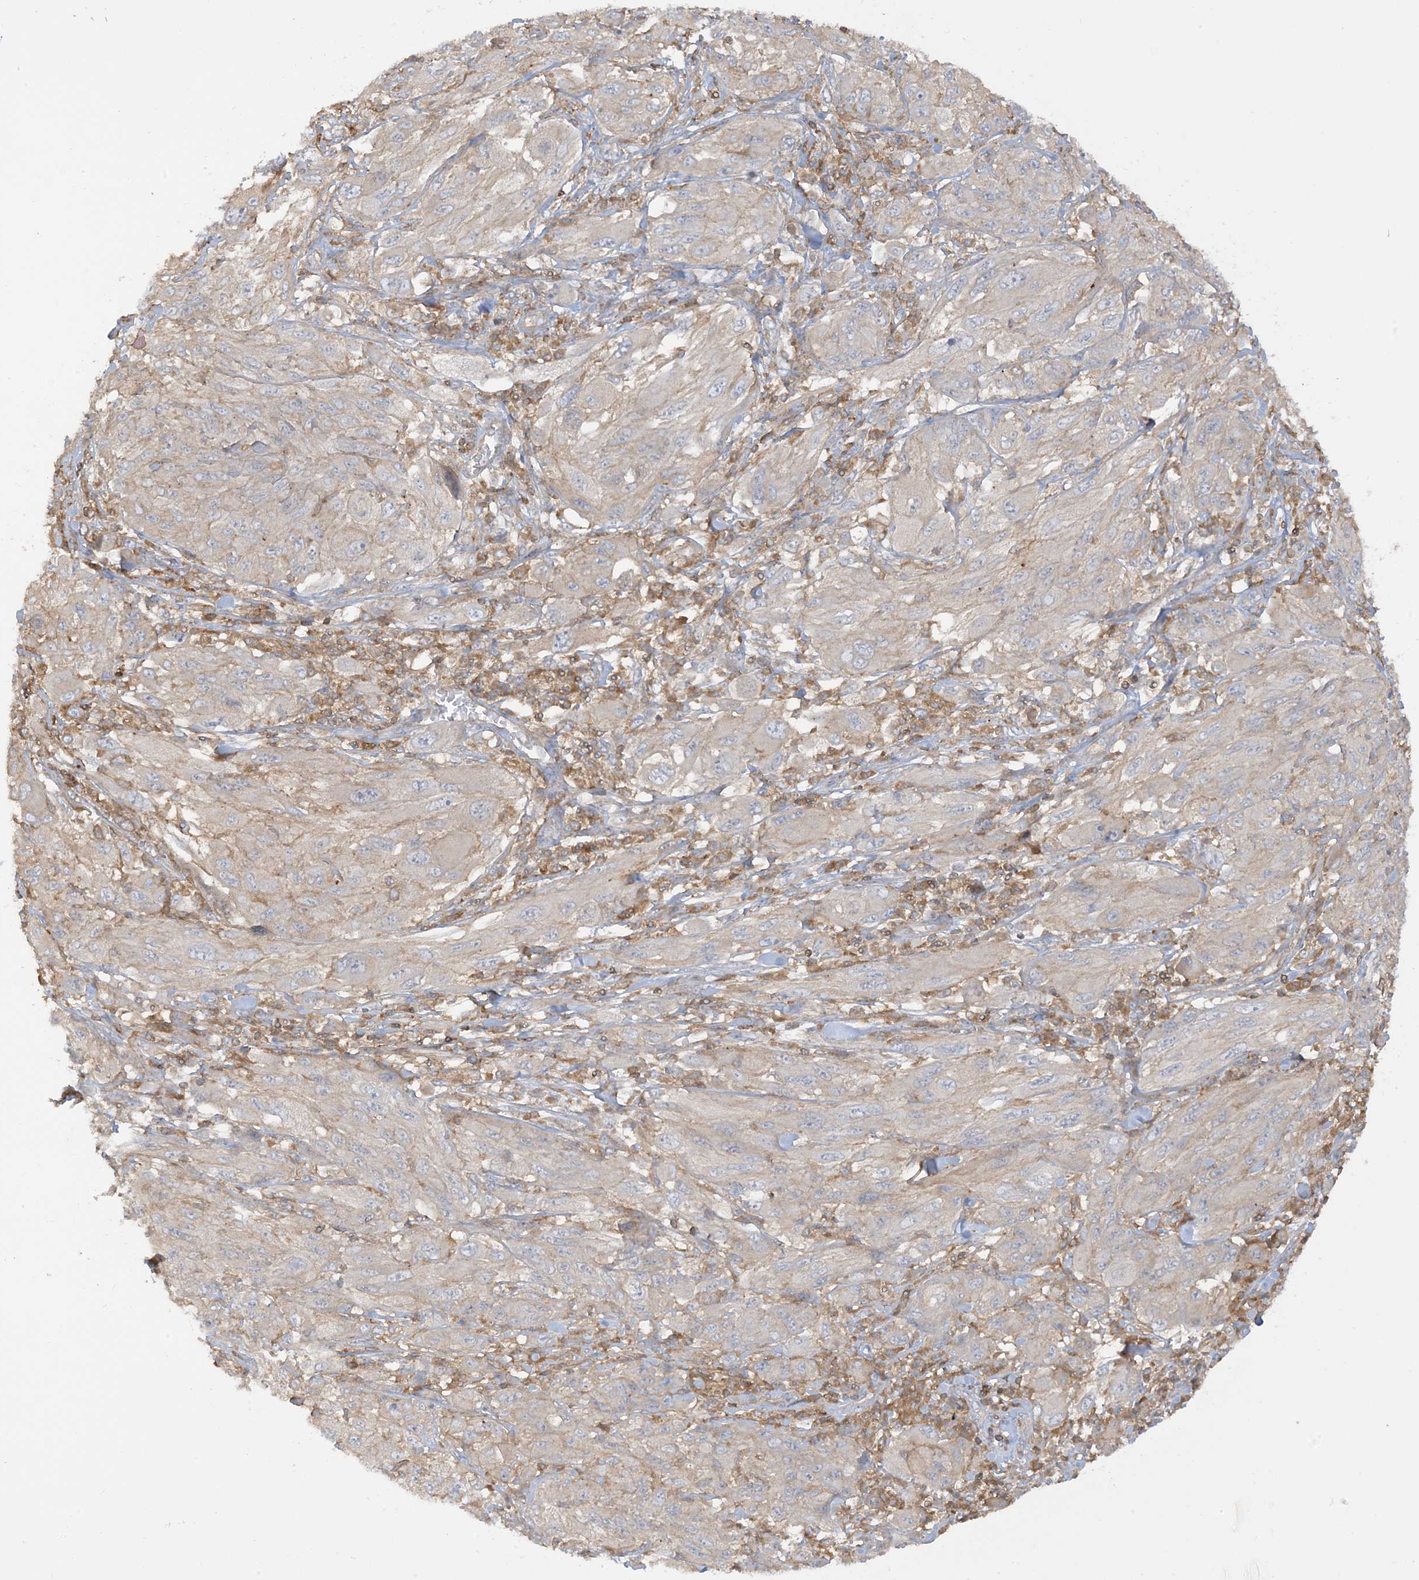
{"staining": {"intensity": "weak", "quantity": "<25%", "location": "cytoplasmic/membranous"}, "tissue": "melanoma", "cell_type": "Tumor cells", "image_type": "cancer", "snomed": [{"axis": "morphology", "description": "Malignant melanoma, NOS"}, {"axis": "topography", "description": "Skin"}], "caption": "Human malignant melanoma stained for a protein using IHC exhibits no expression in tumor cells.", "gene": "CAPZB", "patient": {"sex": "female", "age": 91}}